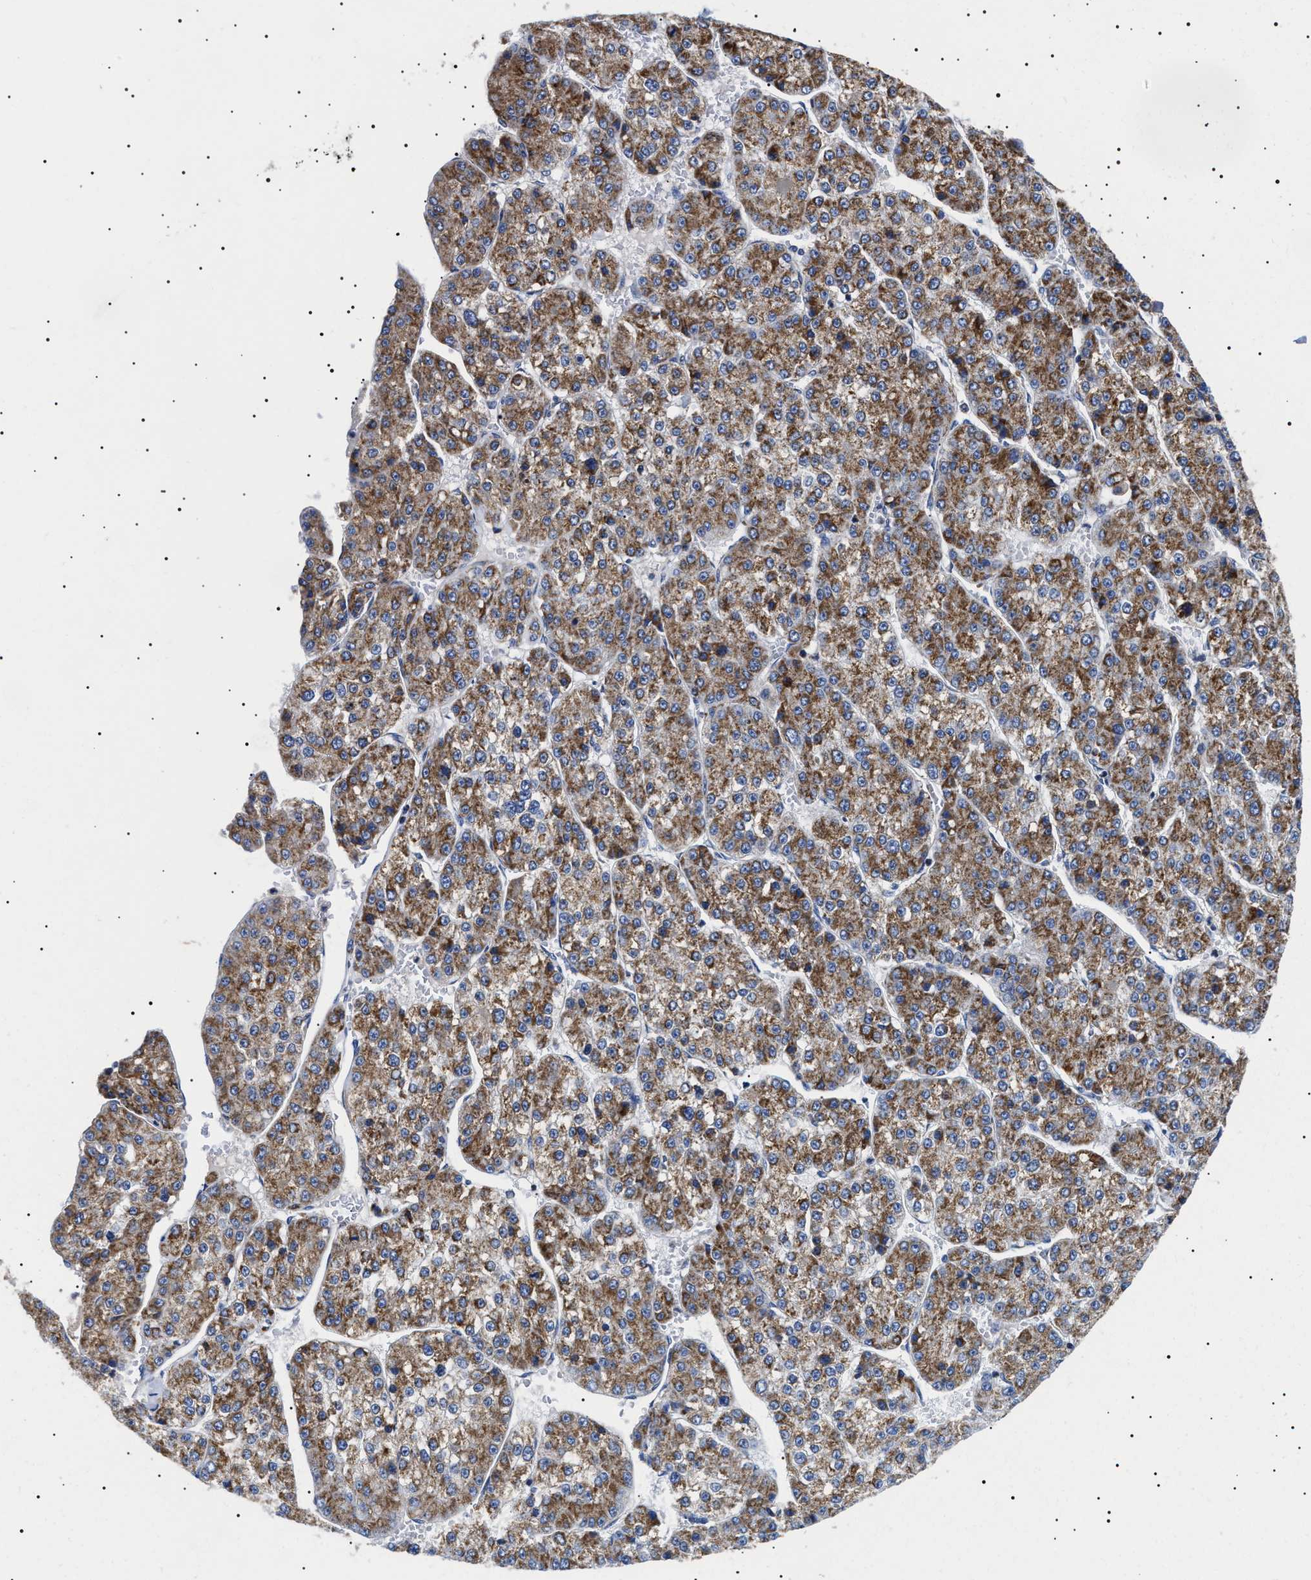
{"staining": {"intensity": "strong", "quantity": ">75%", "location": "cytoplasmic/membranous"}, "tissue": "liver cancer", "cell_type": "Tumor cells", "image_type": "cancer", "snomed": [{"axis": "morphology", "description": "Carcinoma, Hepatocellular, NOS"}, {"axis": "topography", "description": "Liver"}], "caption": "Protein staining of liver hepatocellular carcinoma tissue displays strong cytoplasmic/membranous staining in approximately >75% of tumor cells.", "gene": "CHRDL2", "patient": {"sex": "female", "age": 73}}